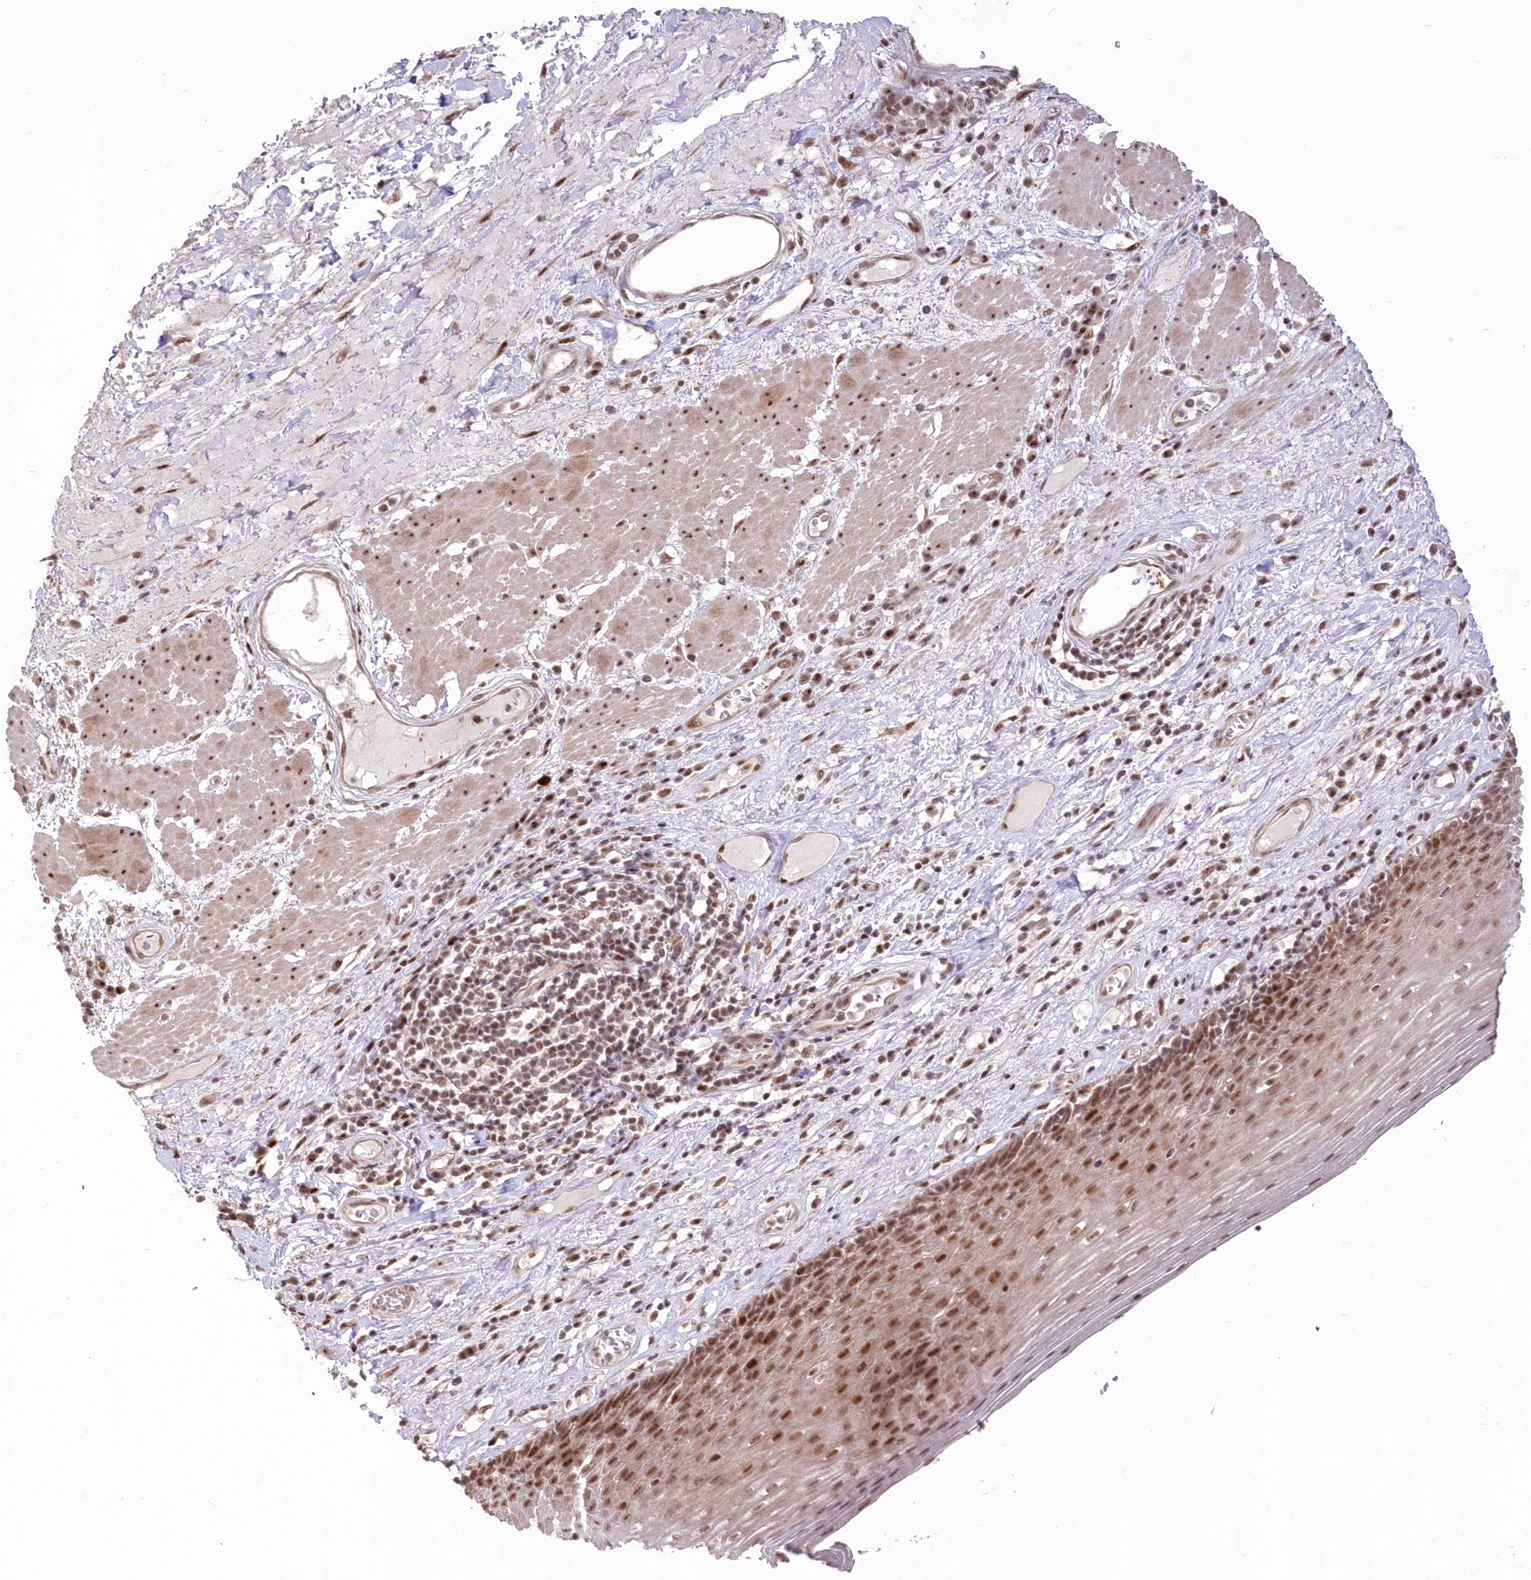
{"staining": {"intensity": "moderate", "quantity": ">75%", "location": "nuclear"}, "tissue": "esophagus", "cell_type": "Squamous epithelial cells", "image_type": "normal", "snomed": [{"axis": "morphology", "description": "Normal tissue, NOS"}, {"axis": "topography", "description": "Esophagus"}], "caption": "Protein expression analysis of normal esophagus displays moderate nuclear expression in approximately >75% of squamous epithelial cells. The staining is performed using DAB (3,3'-diaminobenzidine) brown chromogen to label protein expression. The nuclei are counter-stained blue using hematoxylin.", "gene": "WBP1L", "patient": {"sex": "male", "age": 62}}